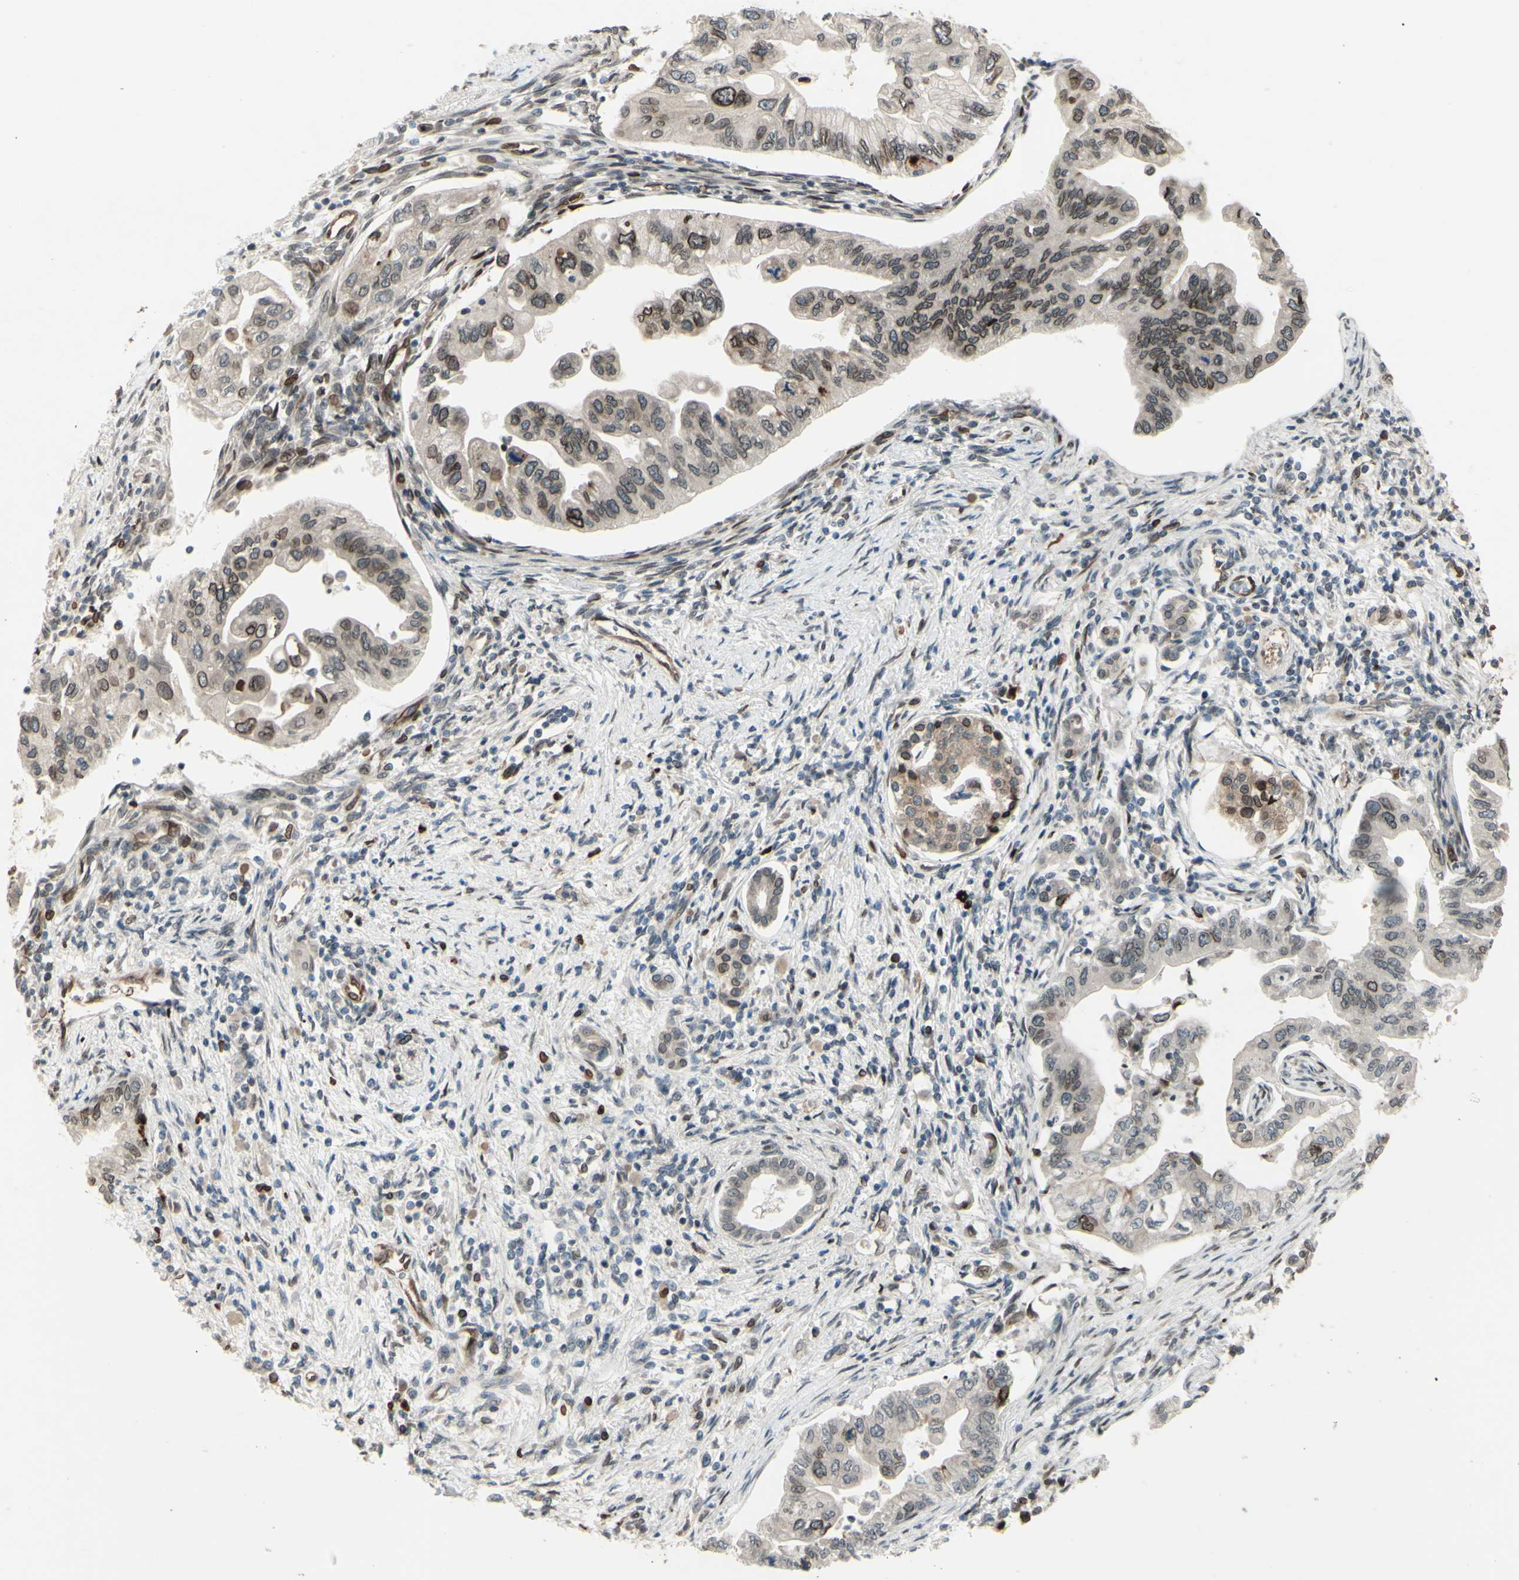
{"staining": {"intensity": "moderate", "quantity": "<25%", "location": "cytoplasmic/membranous,nuclear"}, "tissue": "pancreatic cancer", "cell_type": "Tumor cells", "image_type": "cancer", "snomed": [{"axis": "morphology", "description": "Normal tissue, NOS"}, {"axis": "topography", "description": "Pancreas"}], "caption": "Protein staining of pancreatic cancer tissue demonstrates moderate cytoplasmic/membranous and nuclear expression in approximately <25% of tumor cells. The protein is shown in brown color, while the nuclei are stained blue.", "gene": "MLF2", "patient": {"sex": "male", "age": 42}}